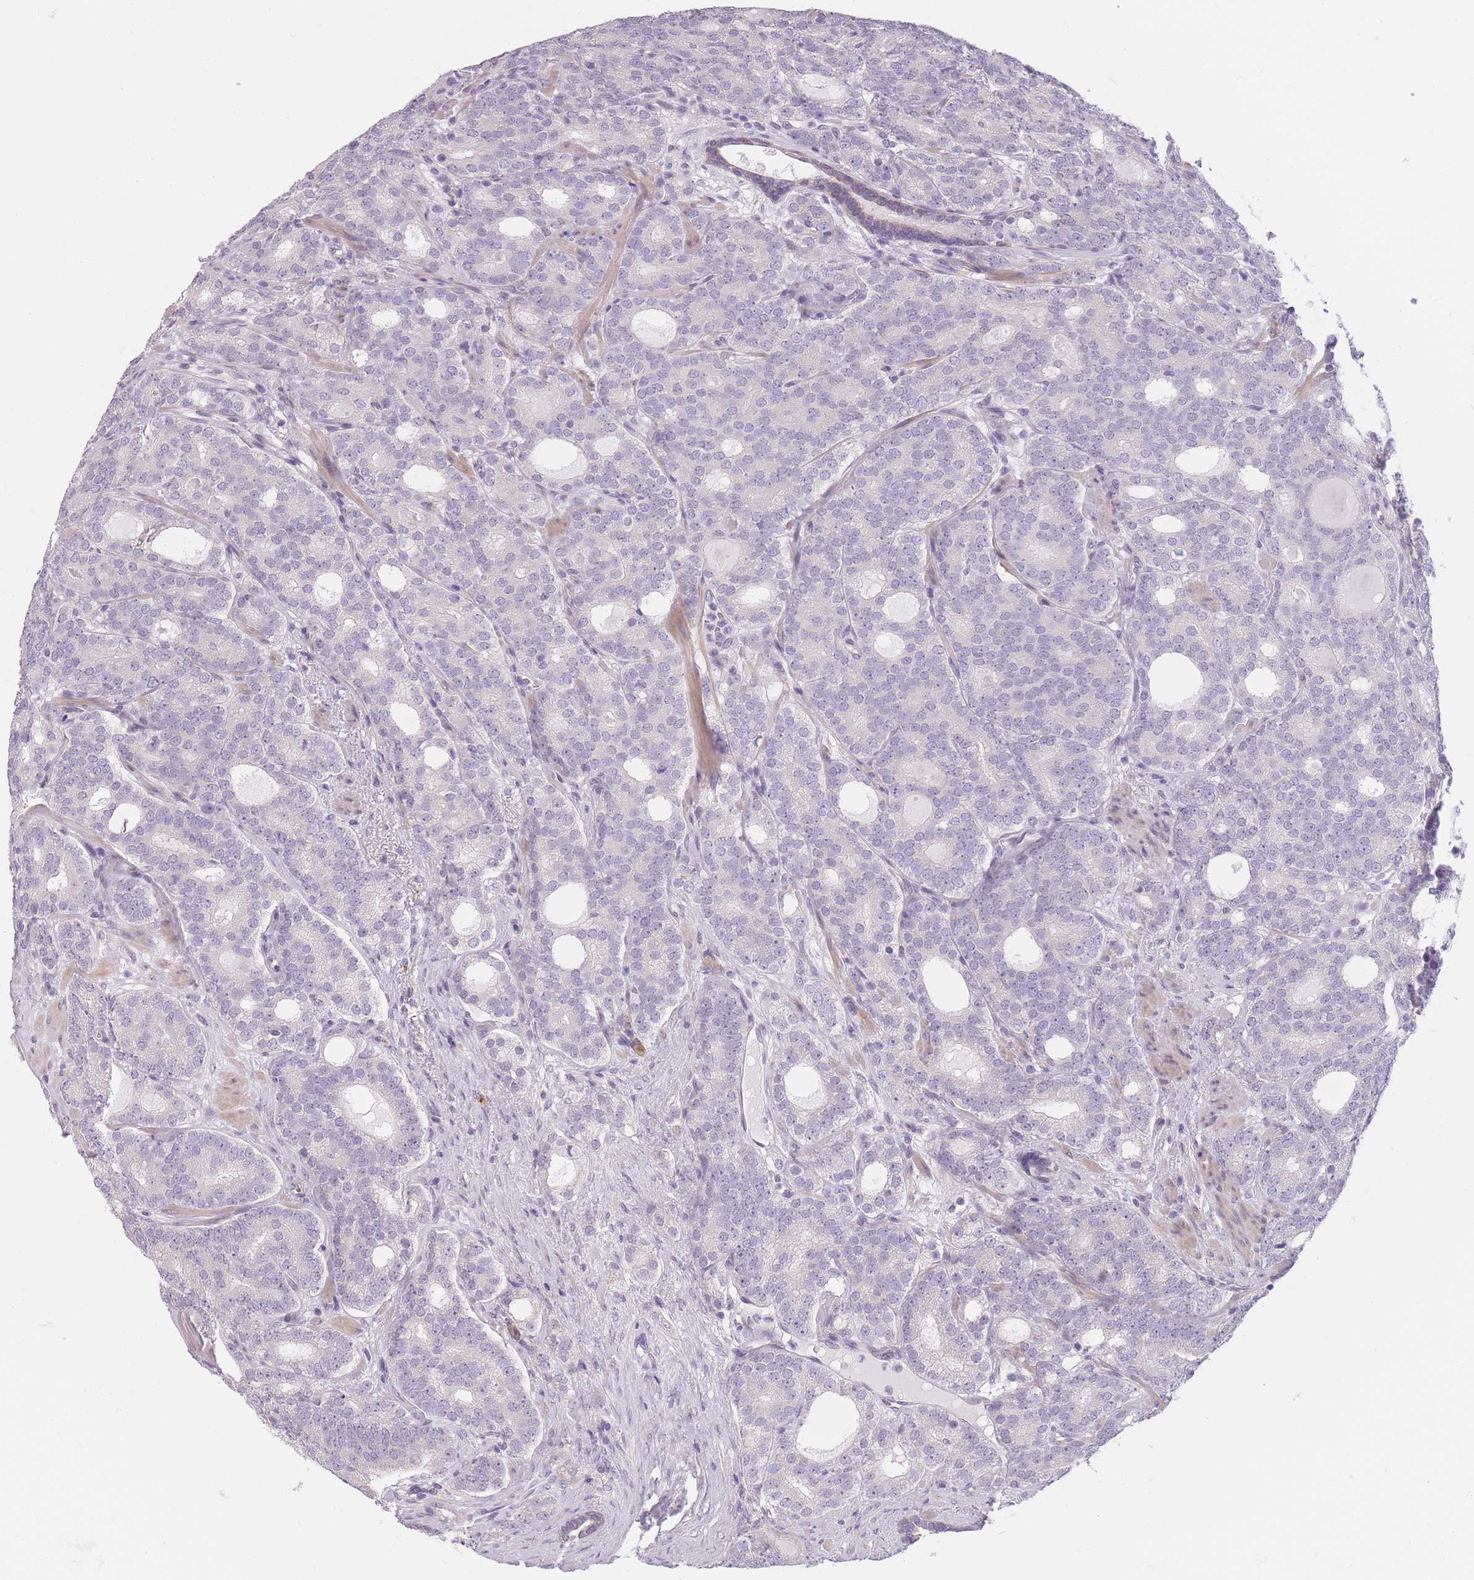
{"staining": {"intensity": "negative", "quantity": "none", "location": "none"}, "tissue": "prostate cancer", "cell_type": "Tumor cells", "image_type": "cancer", "snomed": [{"axis": "morphology", "description": "Adenocarcinoma, High grade"}, {"axis": "topography", "description": "Prostate"}], "caption": "Immunohistochemical staining of prostate cancer (adenocarcinoma (high-grade)) reveals no significant expression in tumor cells.", "gene": "TMEM236", "patient": {"sex": "male", "age": 64}}